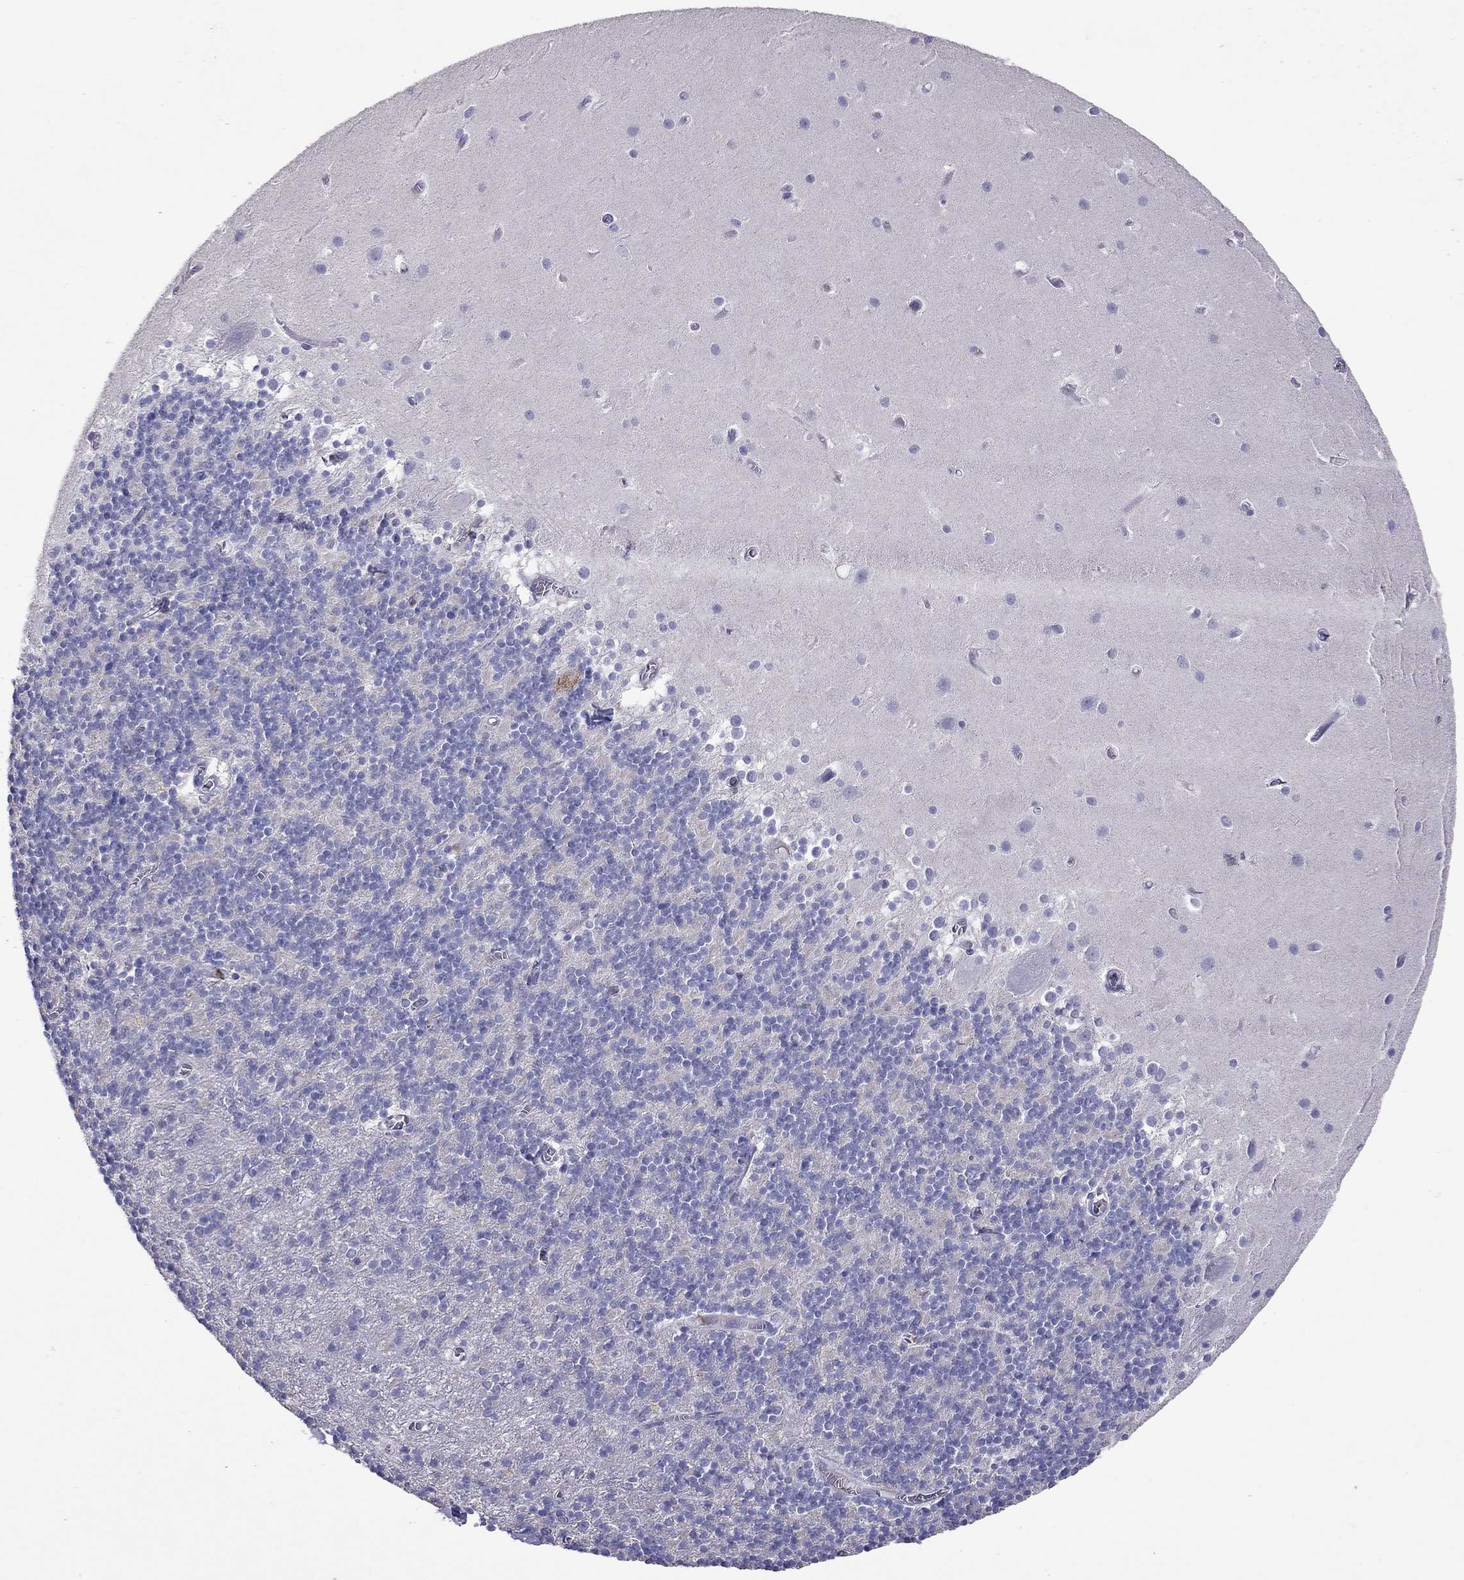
{"staining": {"intensity": "negative", "quantity": "none", "location": "none"}, "tissue": "cerebellum", "cell_type": "Cells in granular layer", "image_type": "normal", "snomed": [{"axis": "morphology", "description": "Normal tissue, NOS"}, {"axis": "topography", "description": "Cerebellum"}], "caption": "Human cerebellum stained for a protein using immunohistochemistry (IHC) displays no expression in cells in granular layer.", "gene": "CALHM1", "patient": {"sex": "male", "age": 70}}